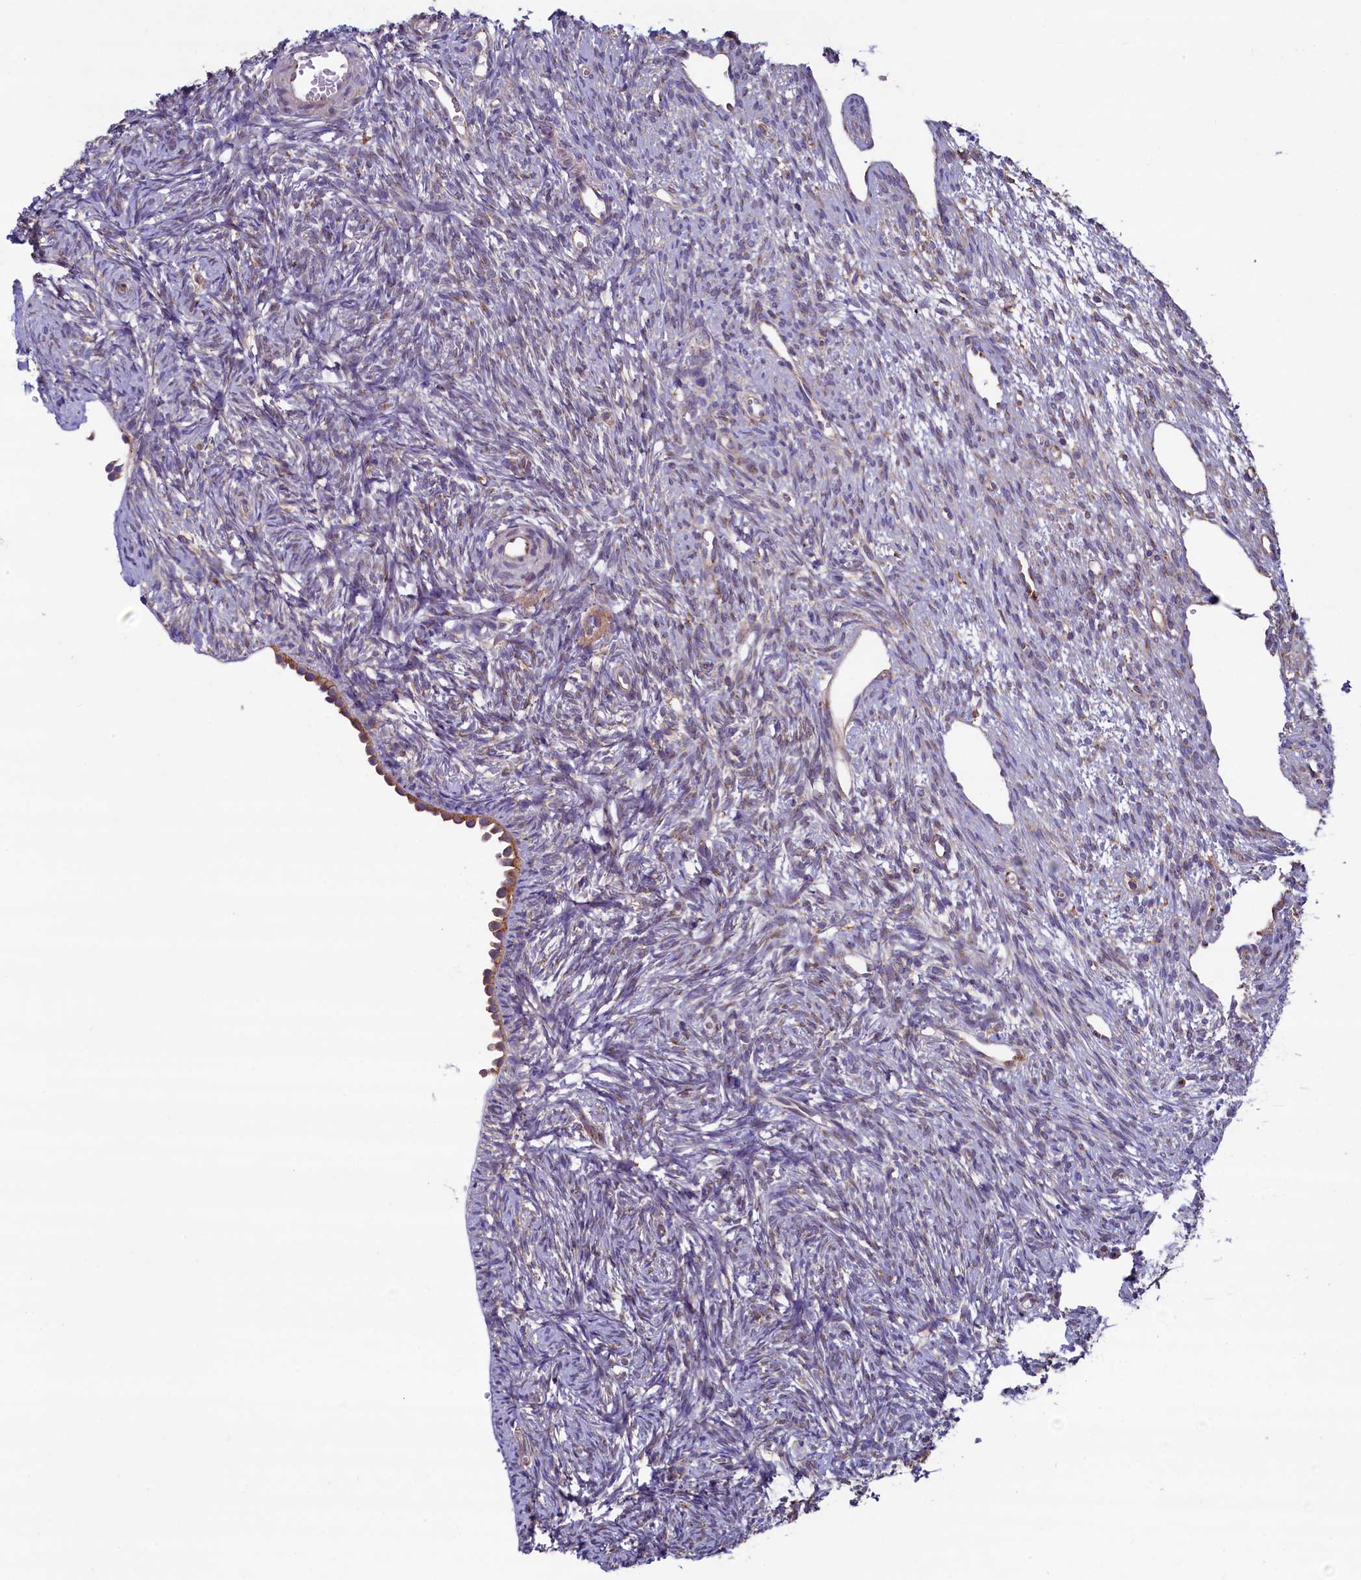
{"staining": {"intensity": "weak", "quantity": "<25%", "location": "cytoplasmic/membranous"}, "tissue": "ovary", "cell_type": "Ovarian stroma cells", "image_type": "normal", "snomed": [{"axis": "morphology", "description": "Normal tissue, NOS"}, {"axis": "topography", "description": "Ovary"}], "caption": "Immunohistochemistry micrograph of benign ovary: human ovary stained with DAB exhibits no significant protein expression in ovarian stroma cells.", "gene": "GPR21", "patient": {"sex": "female", "age": 51}}